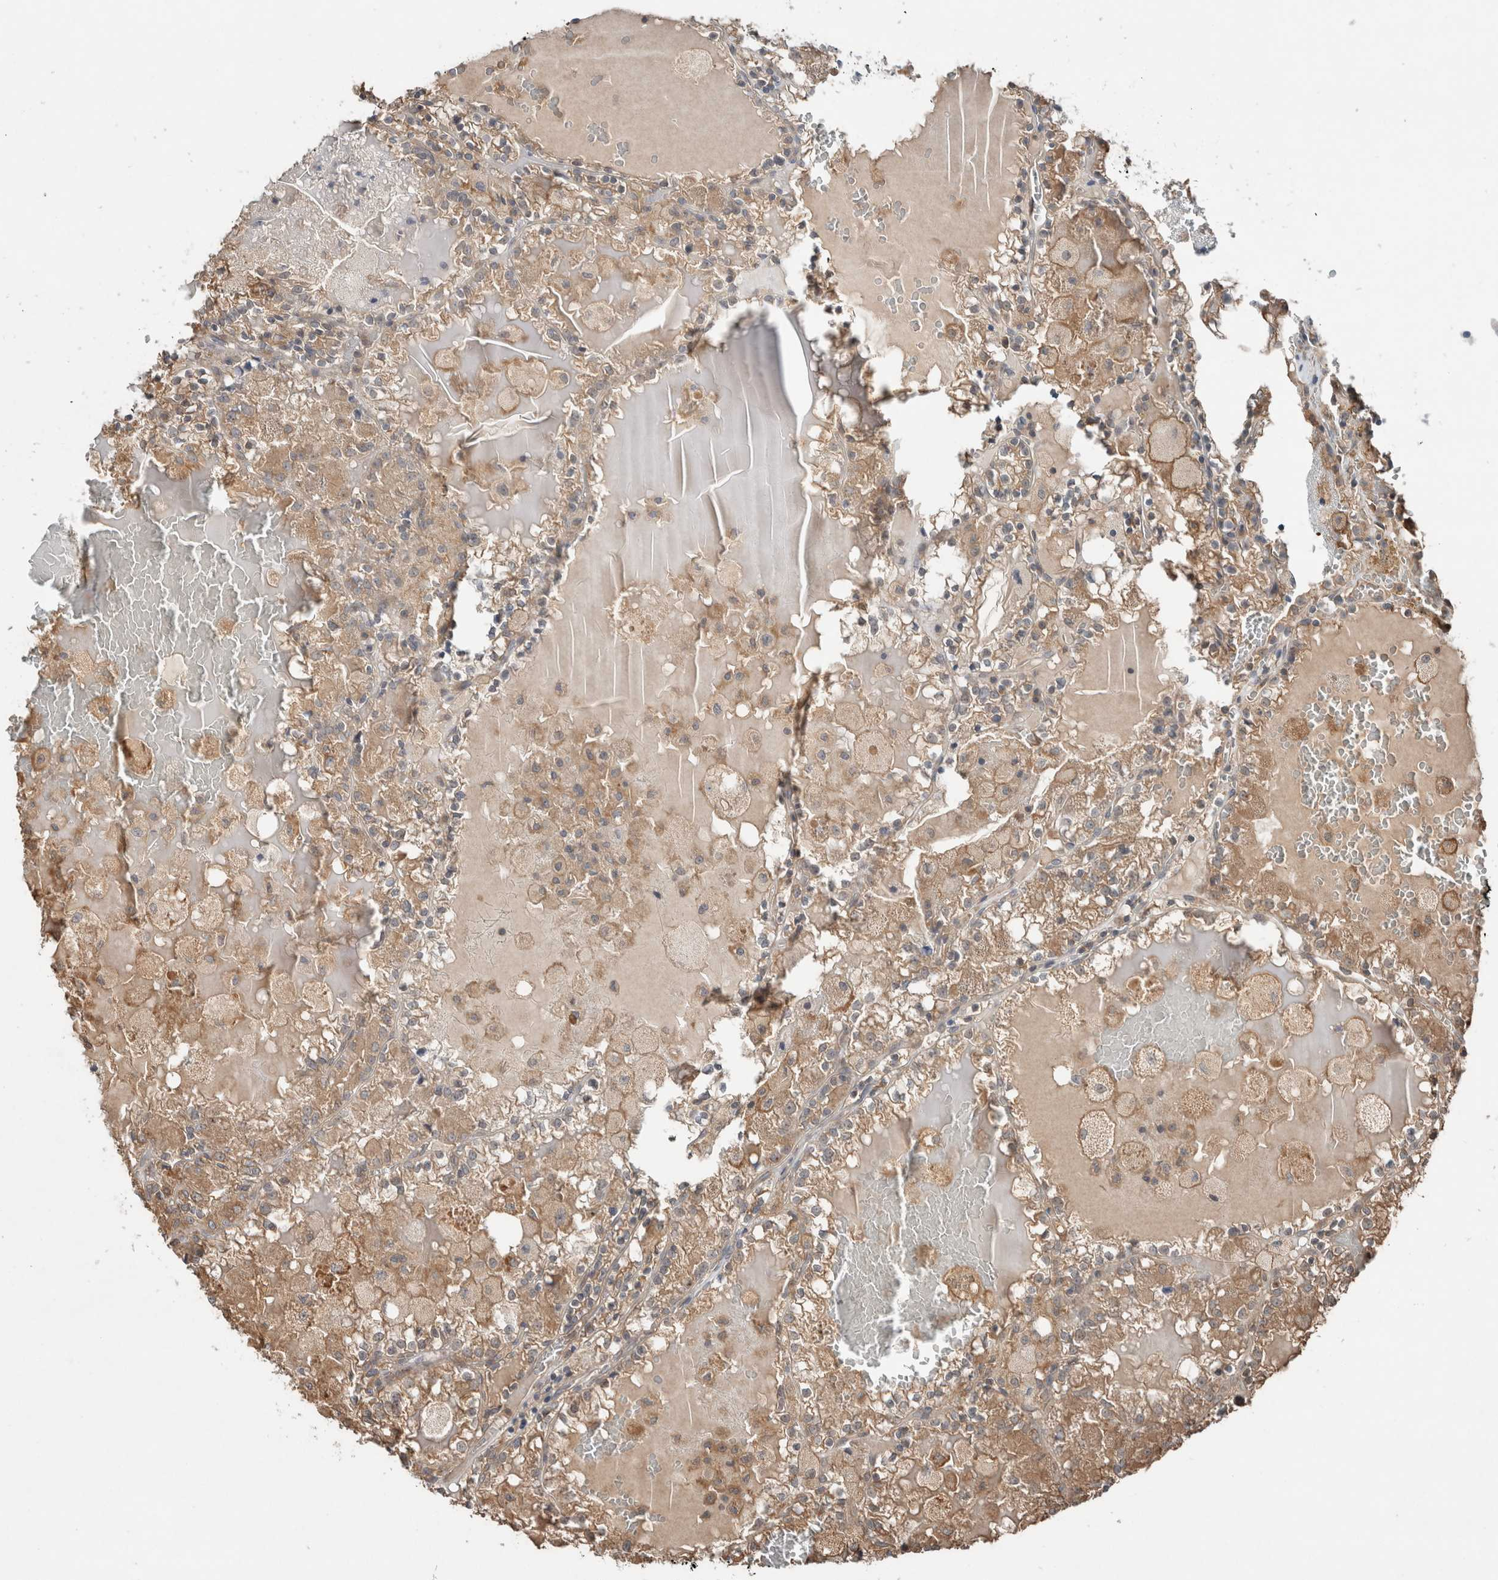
{"staining": {"intensity": "weak", "quantity": ">75%", "location": "cytoplasmic/membranous"}, "tissue": "renal cancer", "cell_type": "Tumor cells", "image_type": "cancer", "snomed": [{"axis": "morphology", "description": "Adenocarcinoma, NOS"}, {"axis": "topography", "description": "Kidney"}], "caption": "Tumor cells display low levels of weak cytoplasmic/membranous staining in approximately >75% of cells in adenocarcinoma (renal).", "gene": "KLK14", "patient": {"sex": "female", "age": 56}}